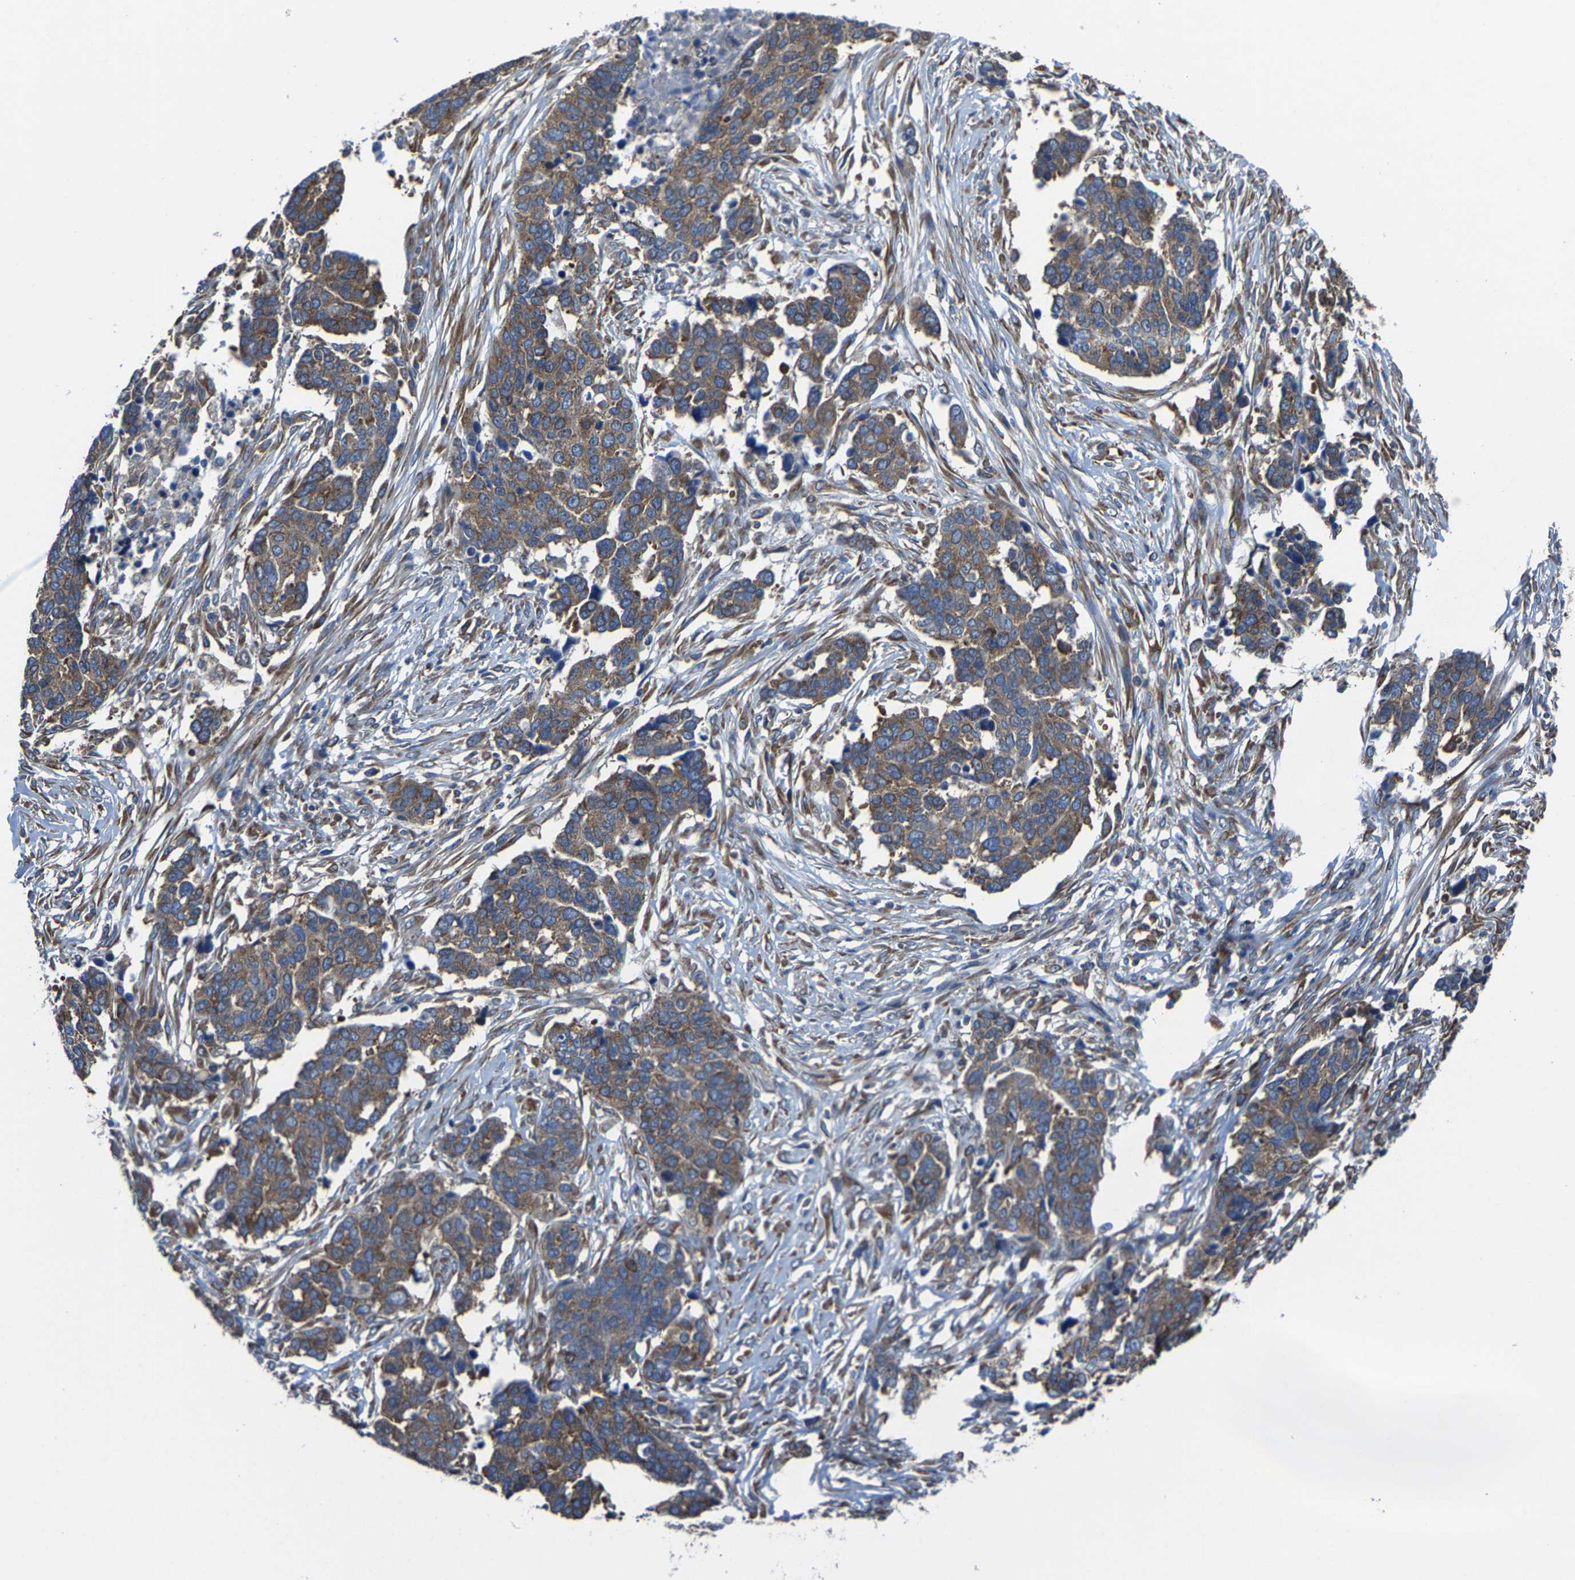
{"staining": {"intensity": "moderate", "quantity": ">75%", "location": "cytoplasmic/membranous"}, "tissue": "ovarian cancer", "cell_type": "Tumor cells", "image_type": "cancer", "snomed": [{"axis": "morphology", "description": "Cystadenocarcinoma, serous, NOS"}, {"axis": "topography", "description": "Ovary"}], "caption": "IHC photomicrograph of serous cystadenocarcinoma (ovarian) stained for a protein (brown), which reveals medium levels of moderate cytoplasmic/membranous positivity in approximately >75% of tumor cells.", "gene": "G3BP2", "patient": {"sex": "female", "age": 44}}